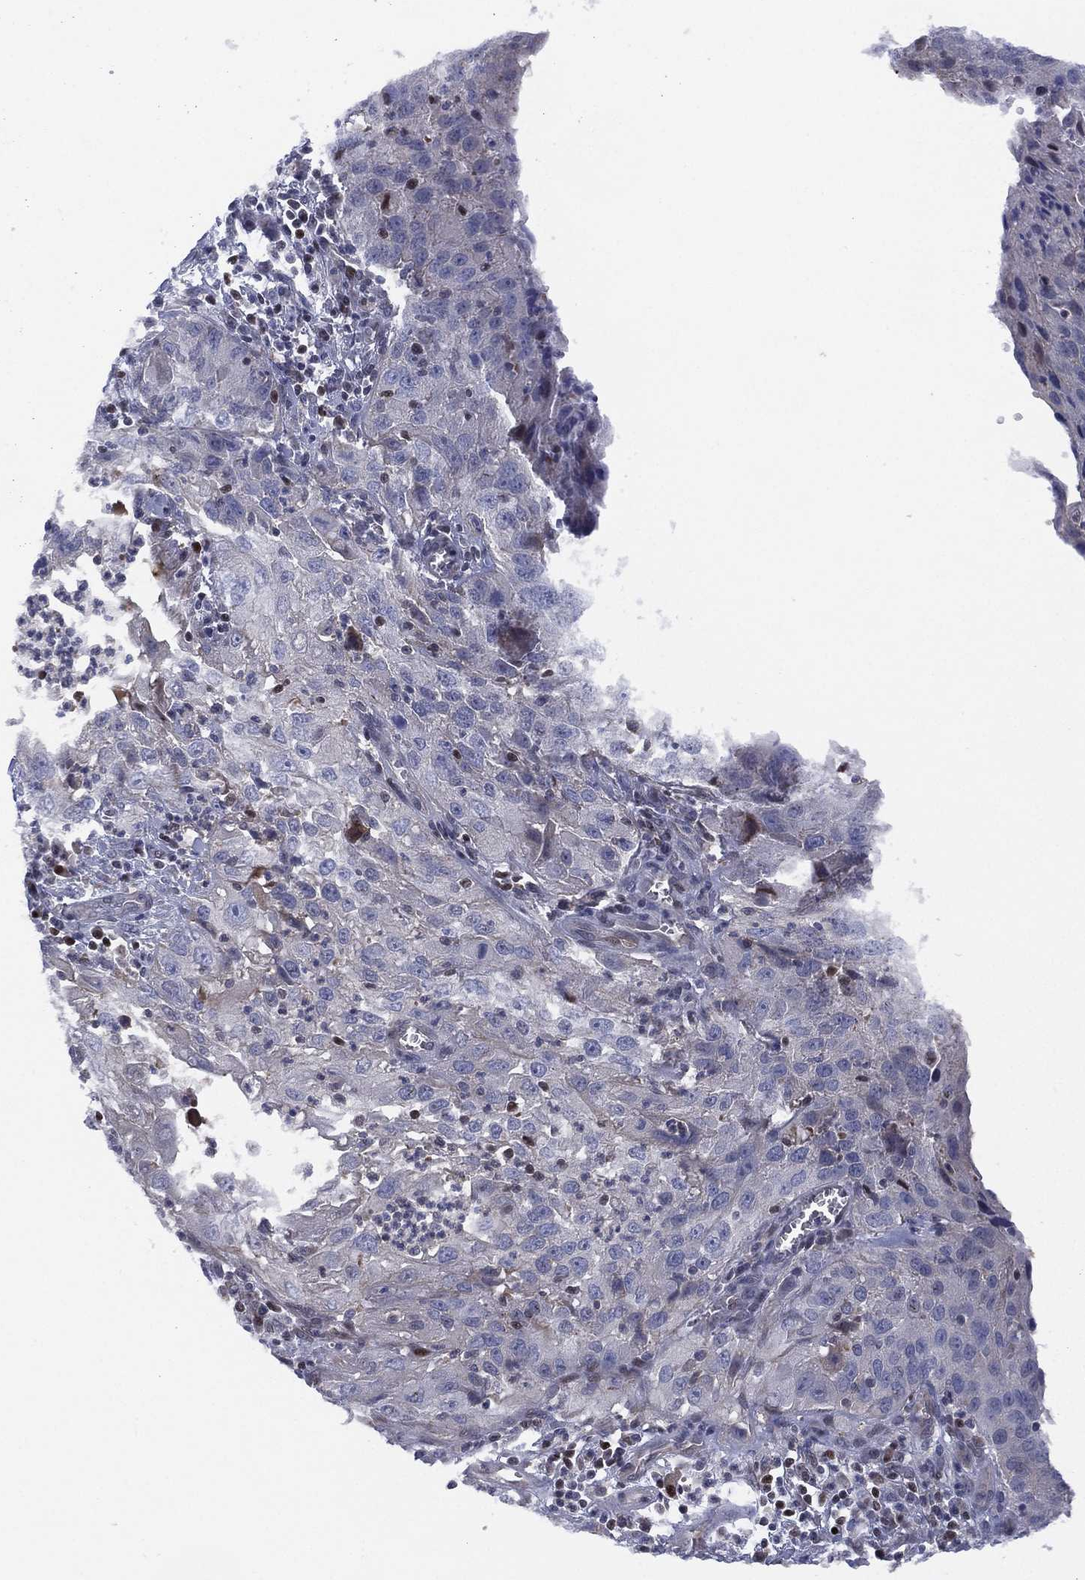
{"staining": {"intensity": "negative", "quantity": "none", "location": "none"}, "tissue": "cervical cancer", "cell_type": "Tumor cells", "image_type": "cancer", "snomed": [{"axis": "morphology", "description": "Squamous cell carcinoma, NOS"}, {"axis": "topography", "description": "Cervix"}], "caption": "The image exhibits no significant positivity in tumor cells of cervical cancer (squamous cell carcinoma). (Immunohistochemistry (ihc), brightfield microscopy, high magnification).", "gene": "SLC4A4", "patient": {"sex": "female", "age": 32}}